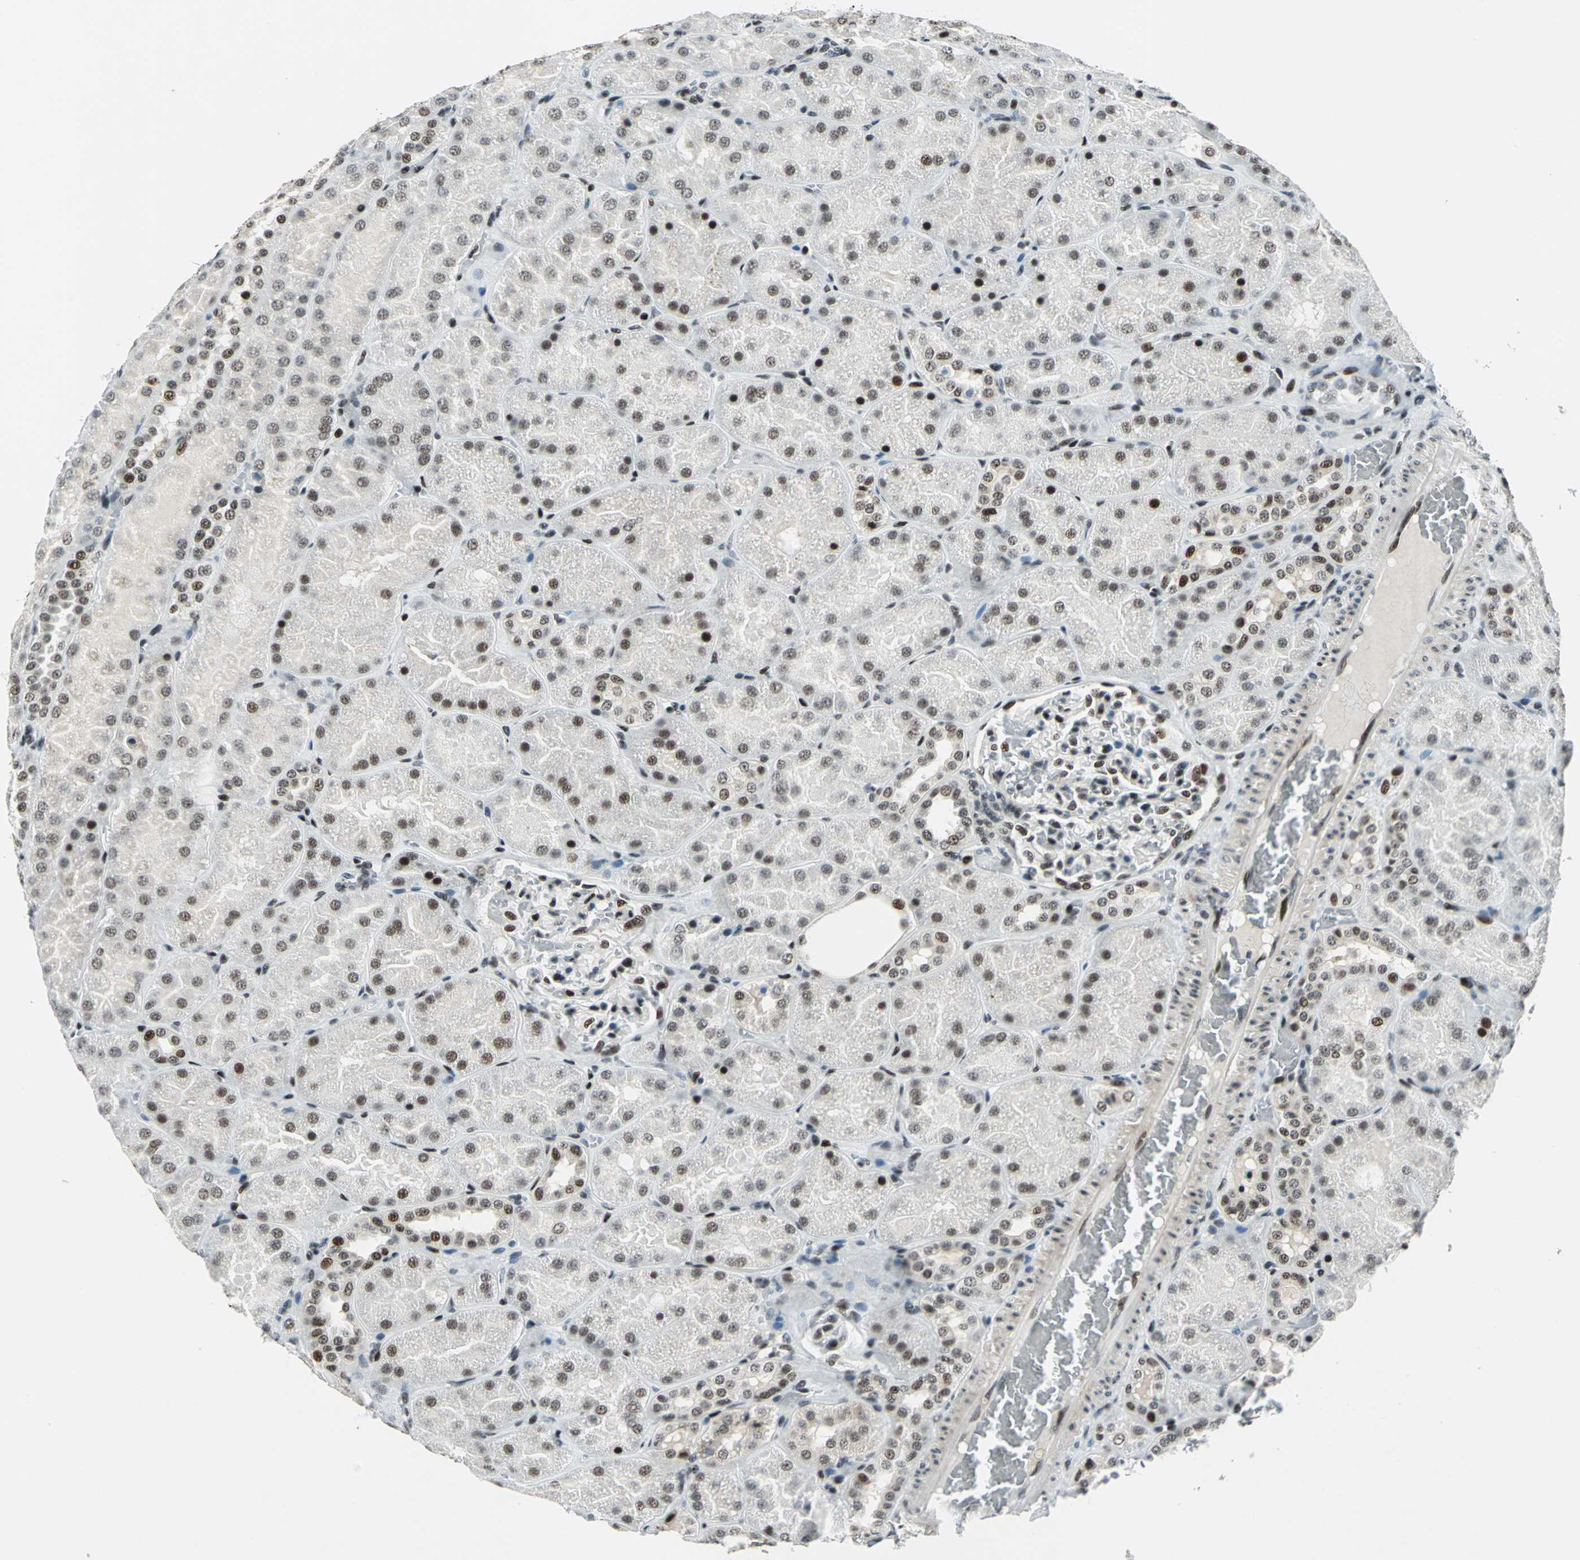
{"staining": {"intensity": "moderate", "quantity": ">75%", "location": "nuclear"}, "tissue": "kidney", "cell_type": "Cells in glomeruli", "image_type": "normal", "snomed": [{"axis": "morphology", "description": "Normal tissue, NOS"}, {"axis": "topography", "description": "Kidney"}], "caption": "Immunohistochemistry (IHC) of benign kidney exhibits medium levels of moderate nuclear expression in approximately >75% of cells in glomeruli.", "gene": "KAT6B", "patient": {"sex": "male", "age": 28}}